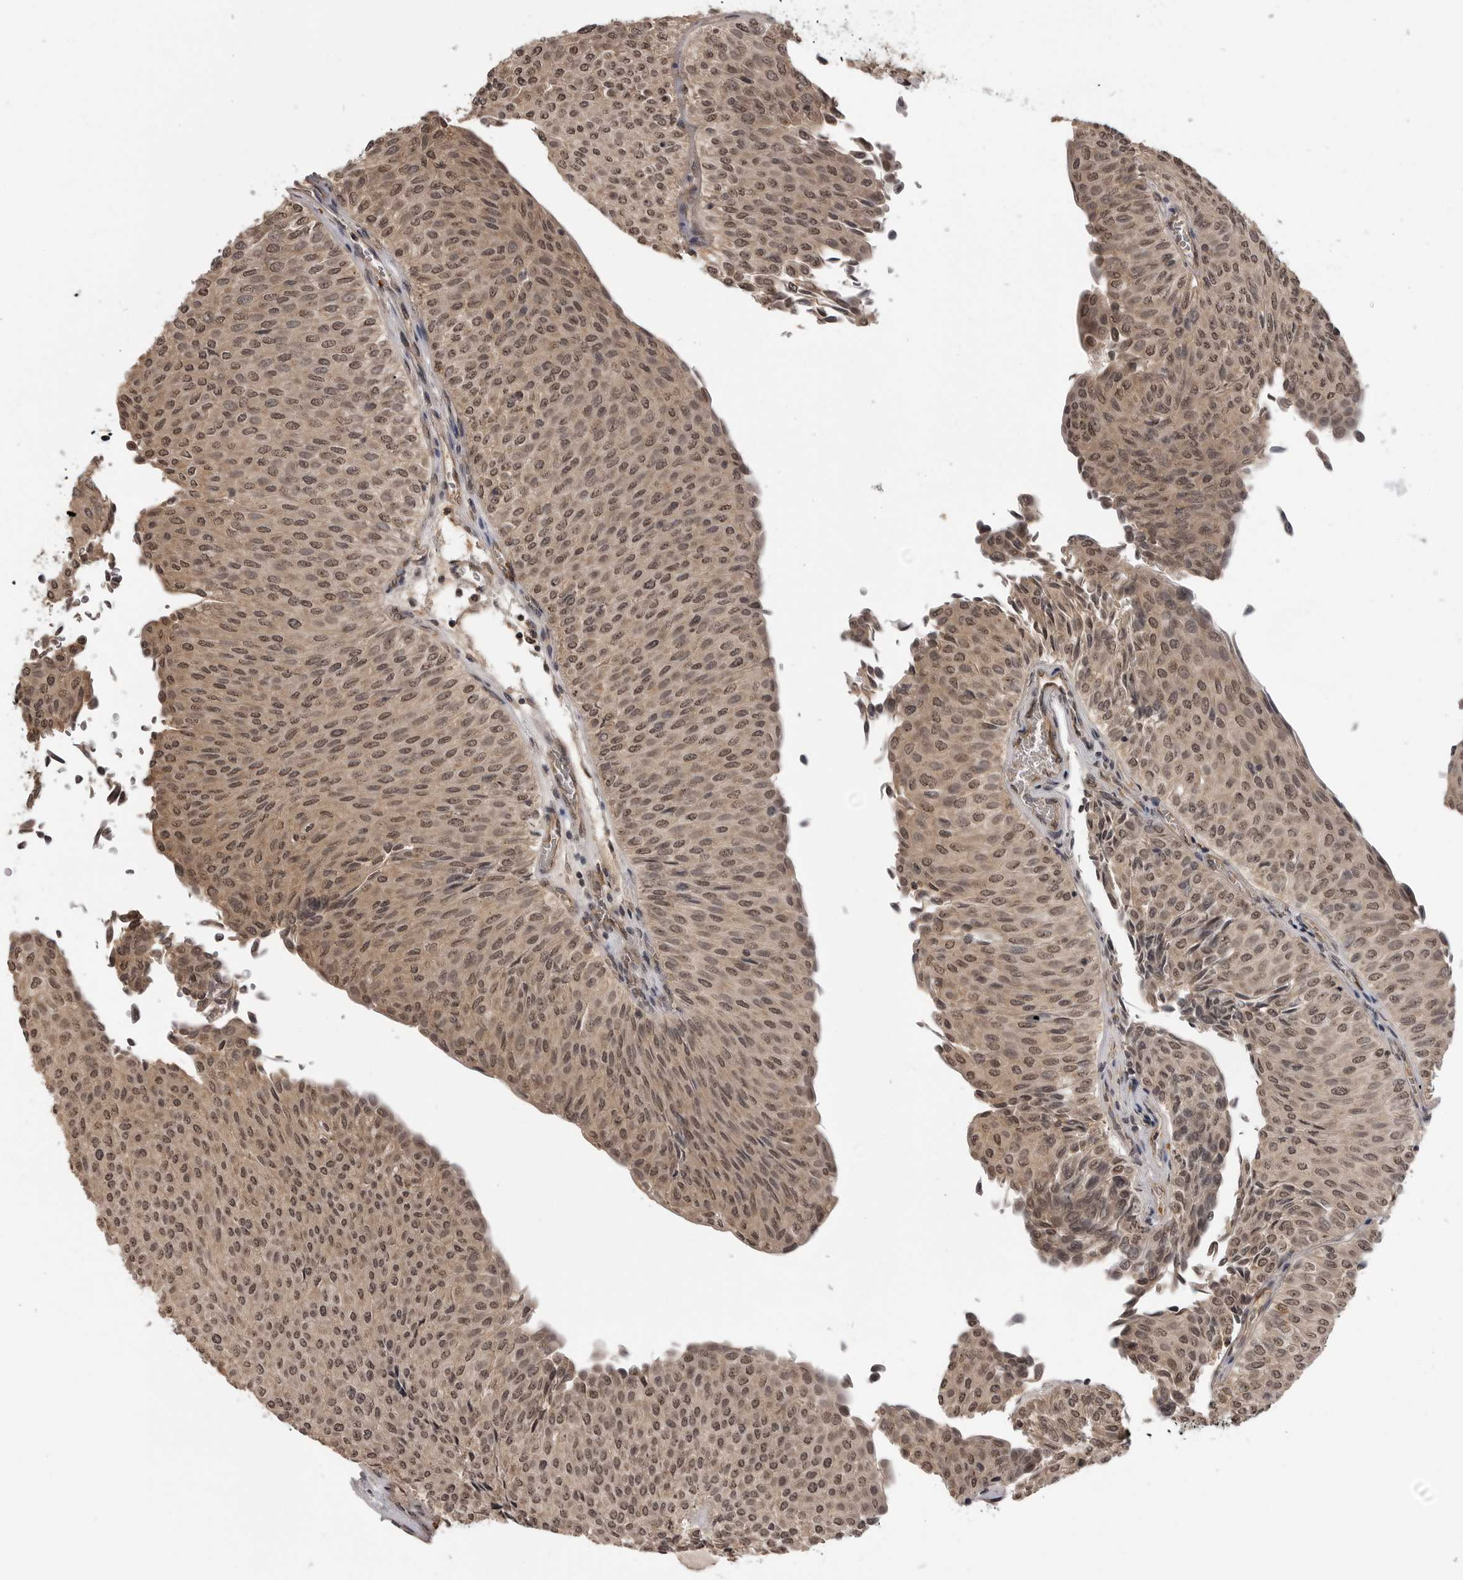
{"staining": {"intensity": "moderate", "quantity": ">75%", "location": "cytoplasmic/membranous,nuclear"}, "tissue": "urothelial cancer", "cell_type": "Tumor cells", "image_type": "cancer", "snomed": [{"axis": "morphology", "description": "Urothelial carcinoma, Low grade"}, {"axis": "topography", "description": "Urinary bladder"}], "caption": "Protein expression analysis of human urothelial cancer reveals moderate cytoplasmic/membranous and nuclear positivity in about >75% of tumor cells.", "gene": "IL24", "patient": {"sex": "male", "age": 78}}